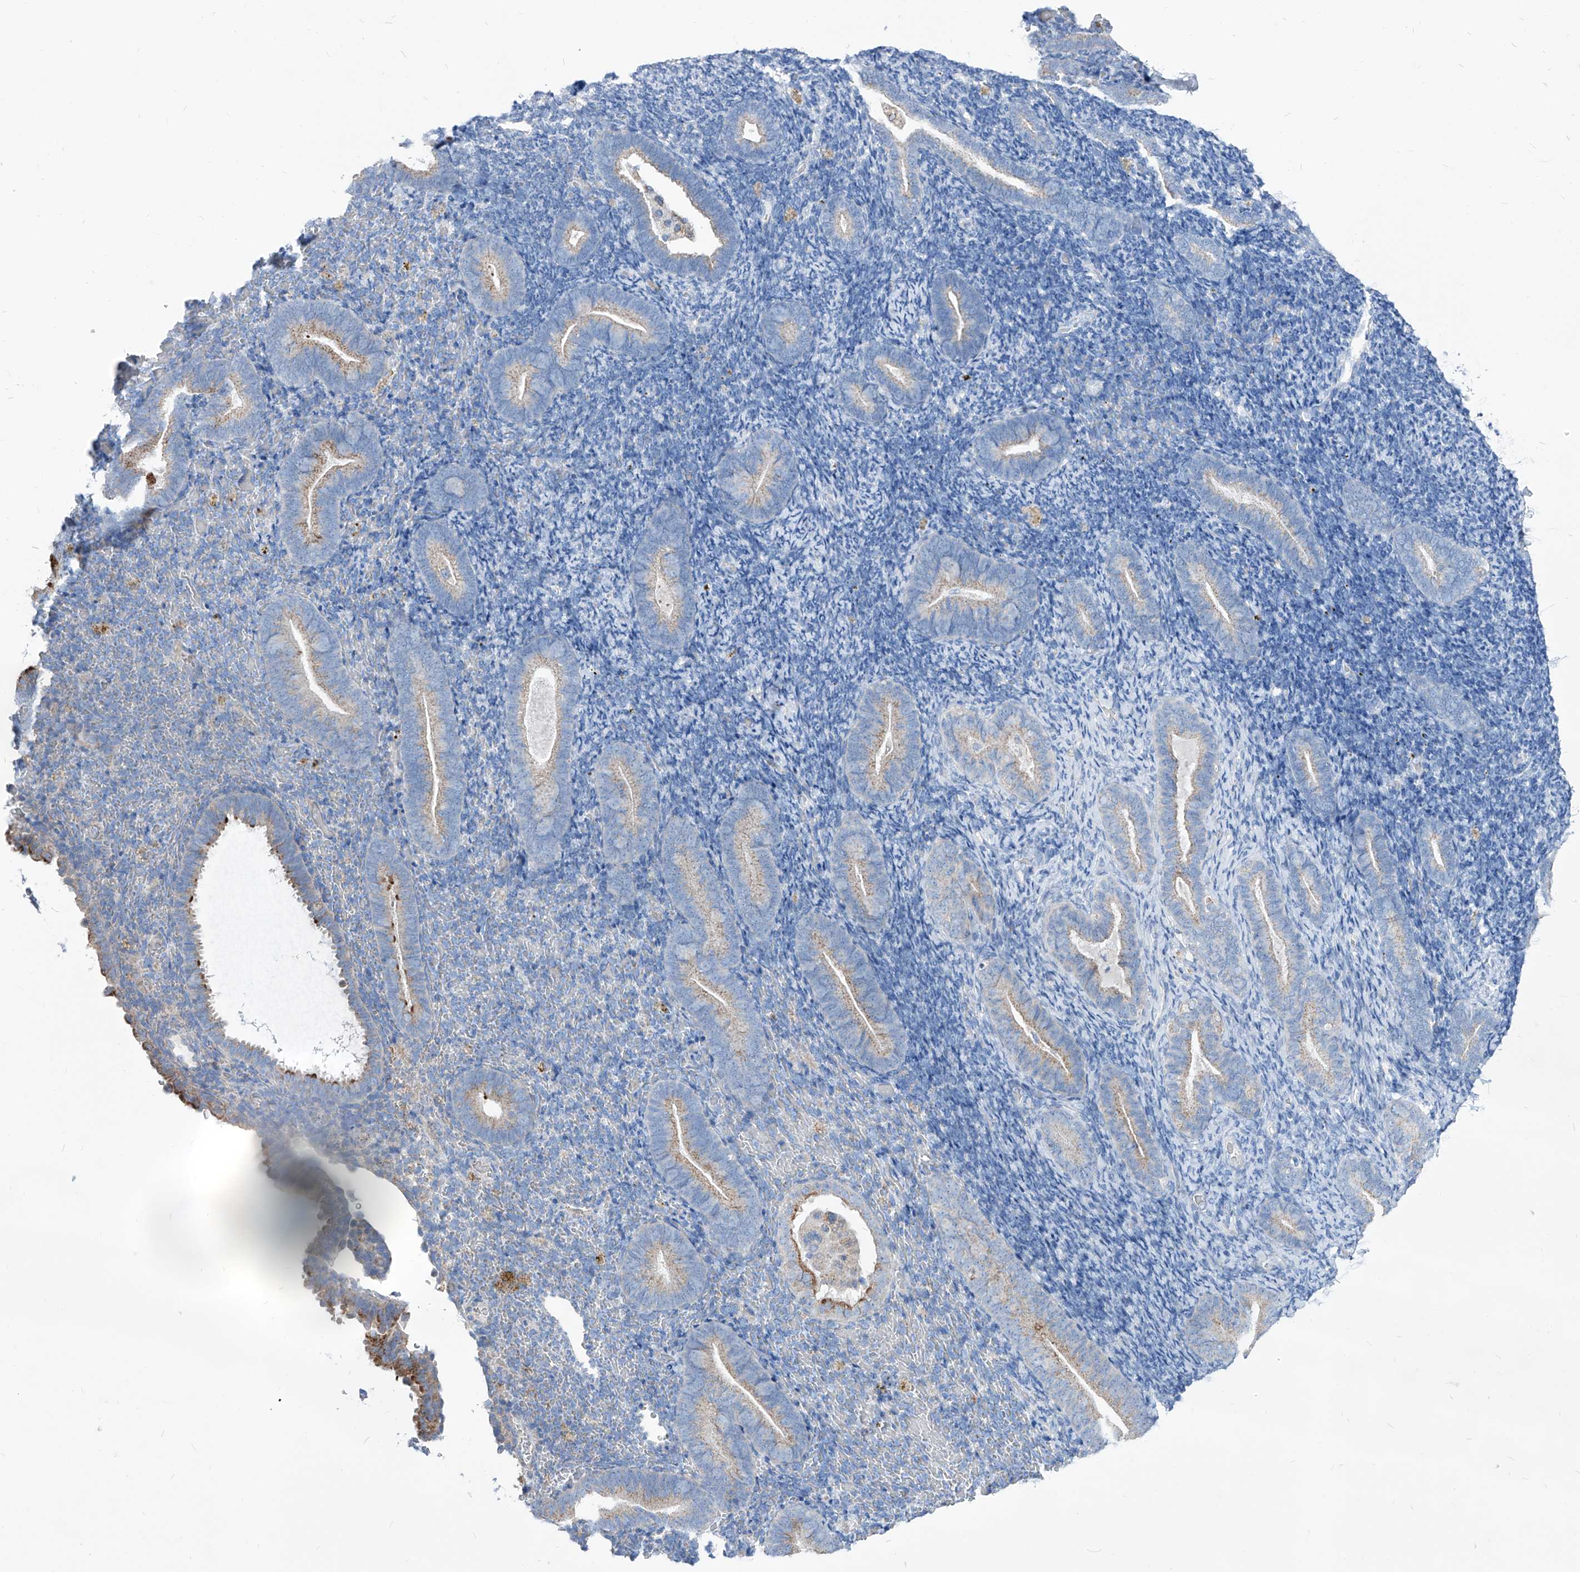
{"staining": {"intensity": "negative", "quantity": "none", "location": "none"}, "tissue": "endometrium", "cell_type": "Cells in endometrial stroma", "image_type": "normal", "snomed": [{"axis": "morphology", "description": "Normal tissue, NOS"}, {"axis": "topography", "description": "Endometrium"}], "caption": "High magnification brightfield microscopy of benign endometrium stained with DAB (brown) and counterstained with hematoxylin (blue): cells in endometrial stroma show no significant expression. Brightfield microscopy of IHC stained with DAB (brown) and hematoxylin (blue), captured at high magnification.", "gene": "AGPS", "patient": {"sex": "female", "age": 51}}